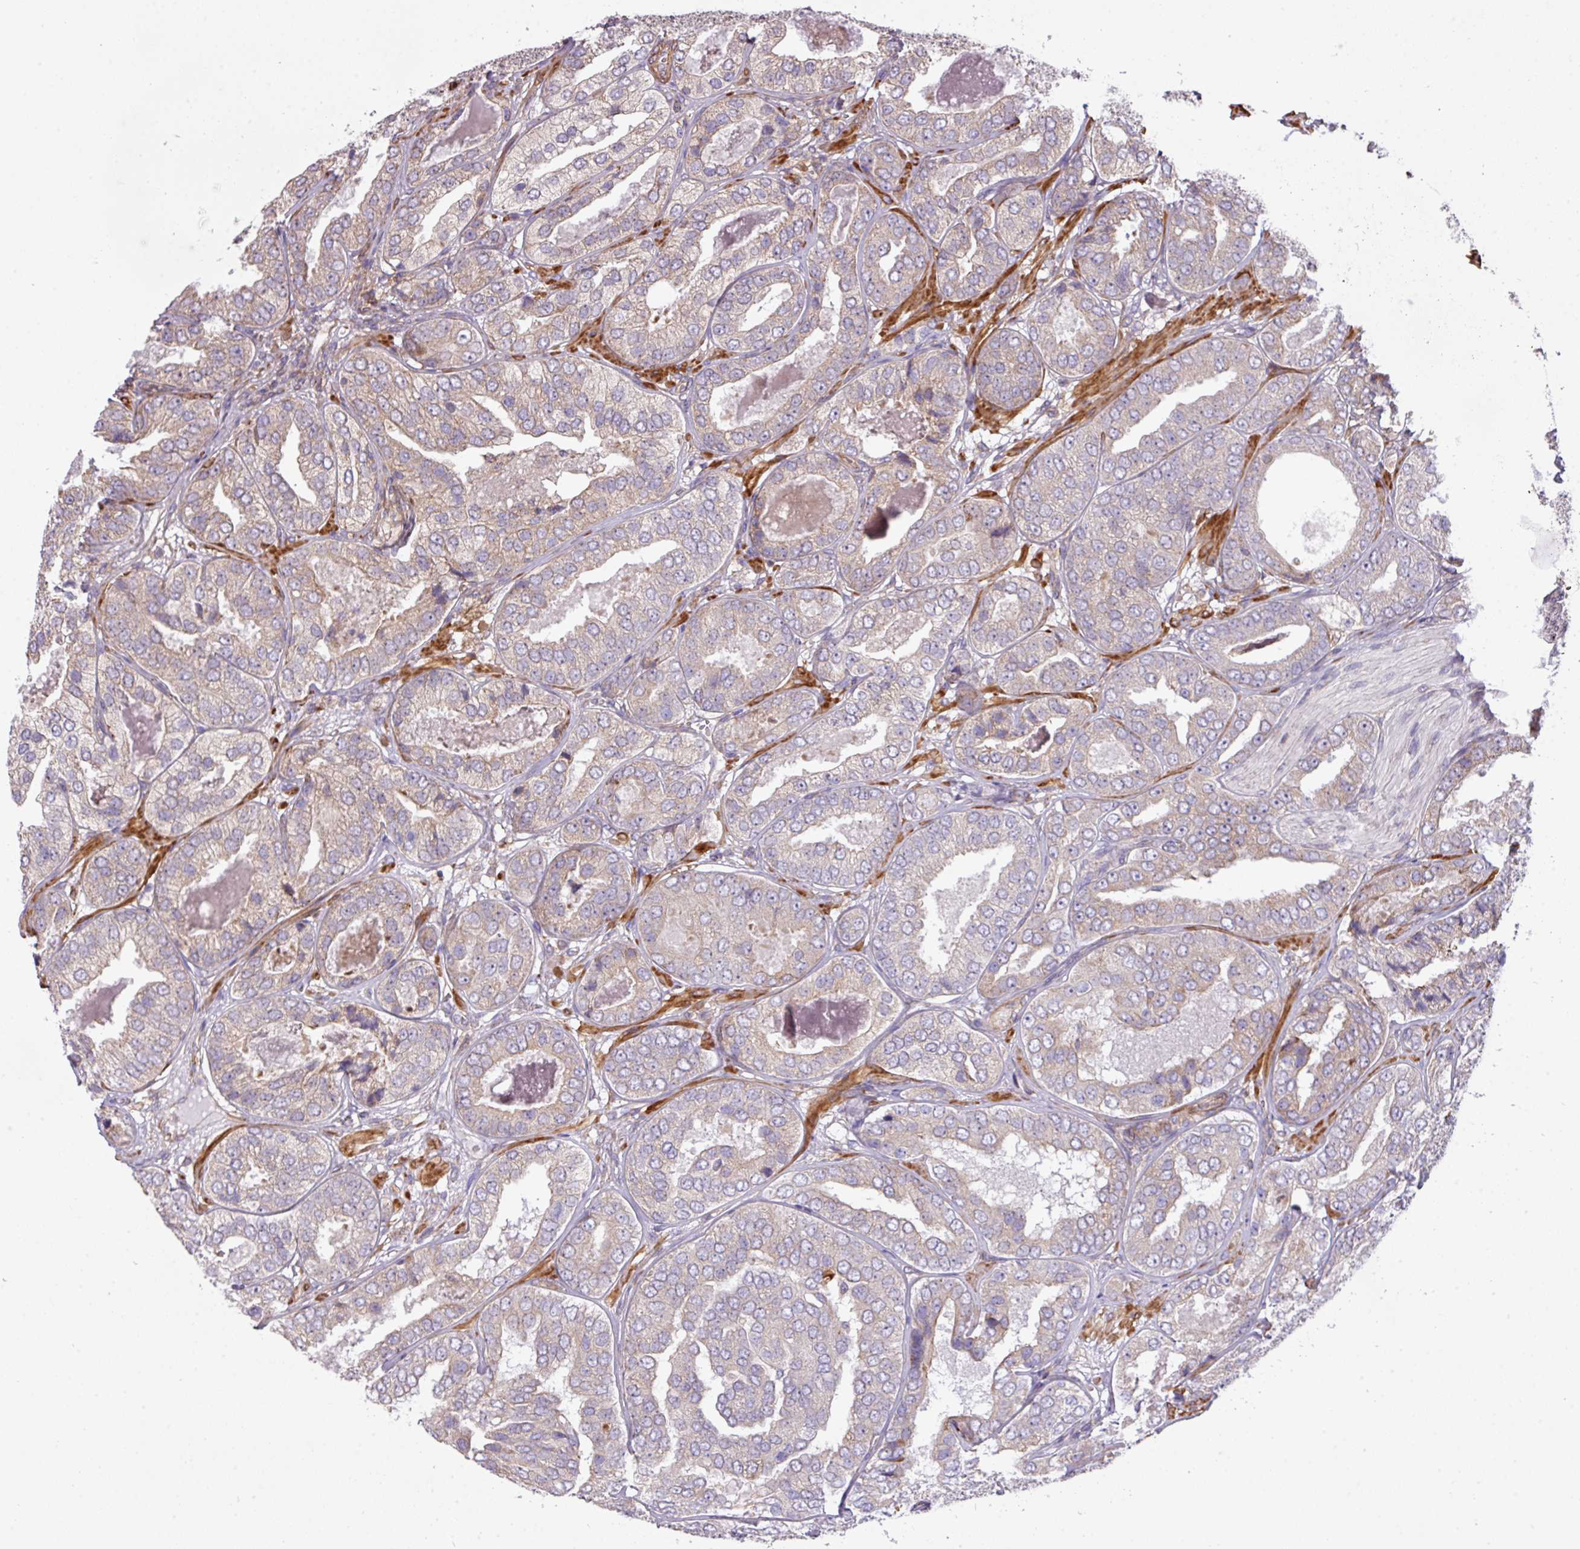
{"staining": {"intensity": "weak", "quantity": "25%-75%", "location": "cytoplasmic/membranous"}, "tissue": "prostate cancer", "cell_type": "Tumor cells", "image_type": "cancer", "snomed": [{"axis": "morphology", "description": "Adenocarcinoma, High grade"}, {"axis": "topography", "description": "Prostate"}], "caption": "The micrograph demonstrates staining of prostate high-grade adenocarcinoma, revealing weak cytoplasmic/membranous protein positivity (brown color) within tumor cells. Ihc stains the protein of interest in brown and the nuclei are stained blue.", "gene": "LRRC41", "patient": {"sex": "male", "age": 63}}